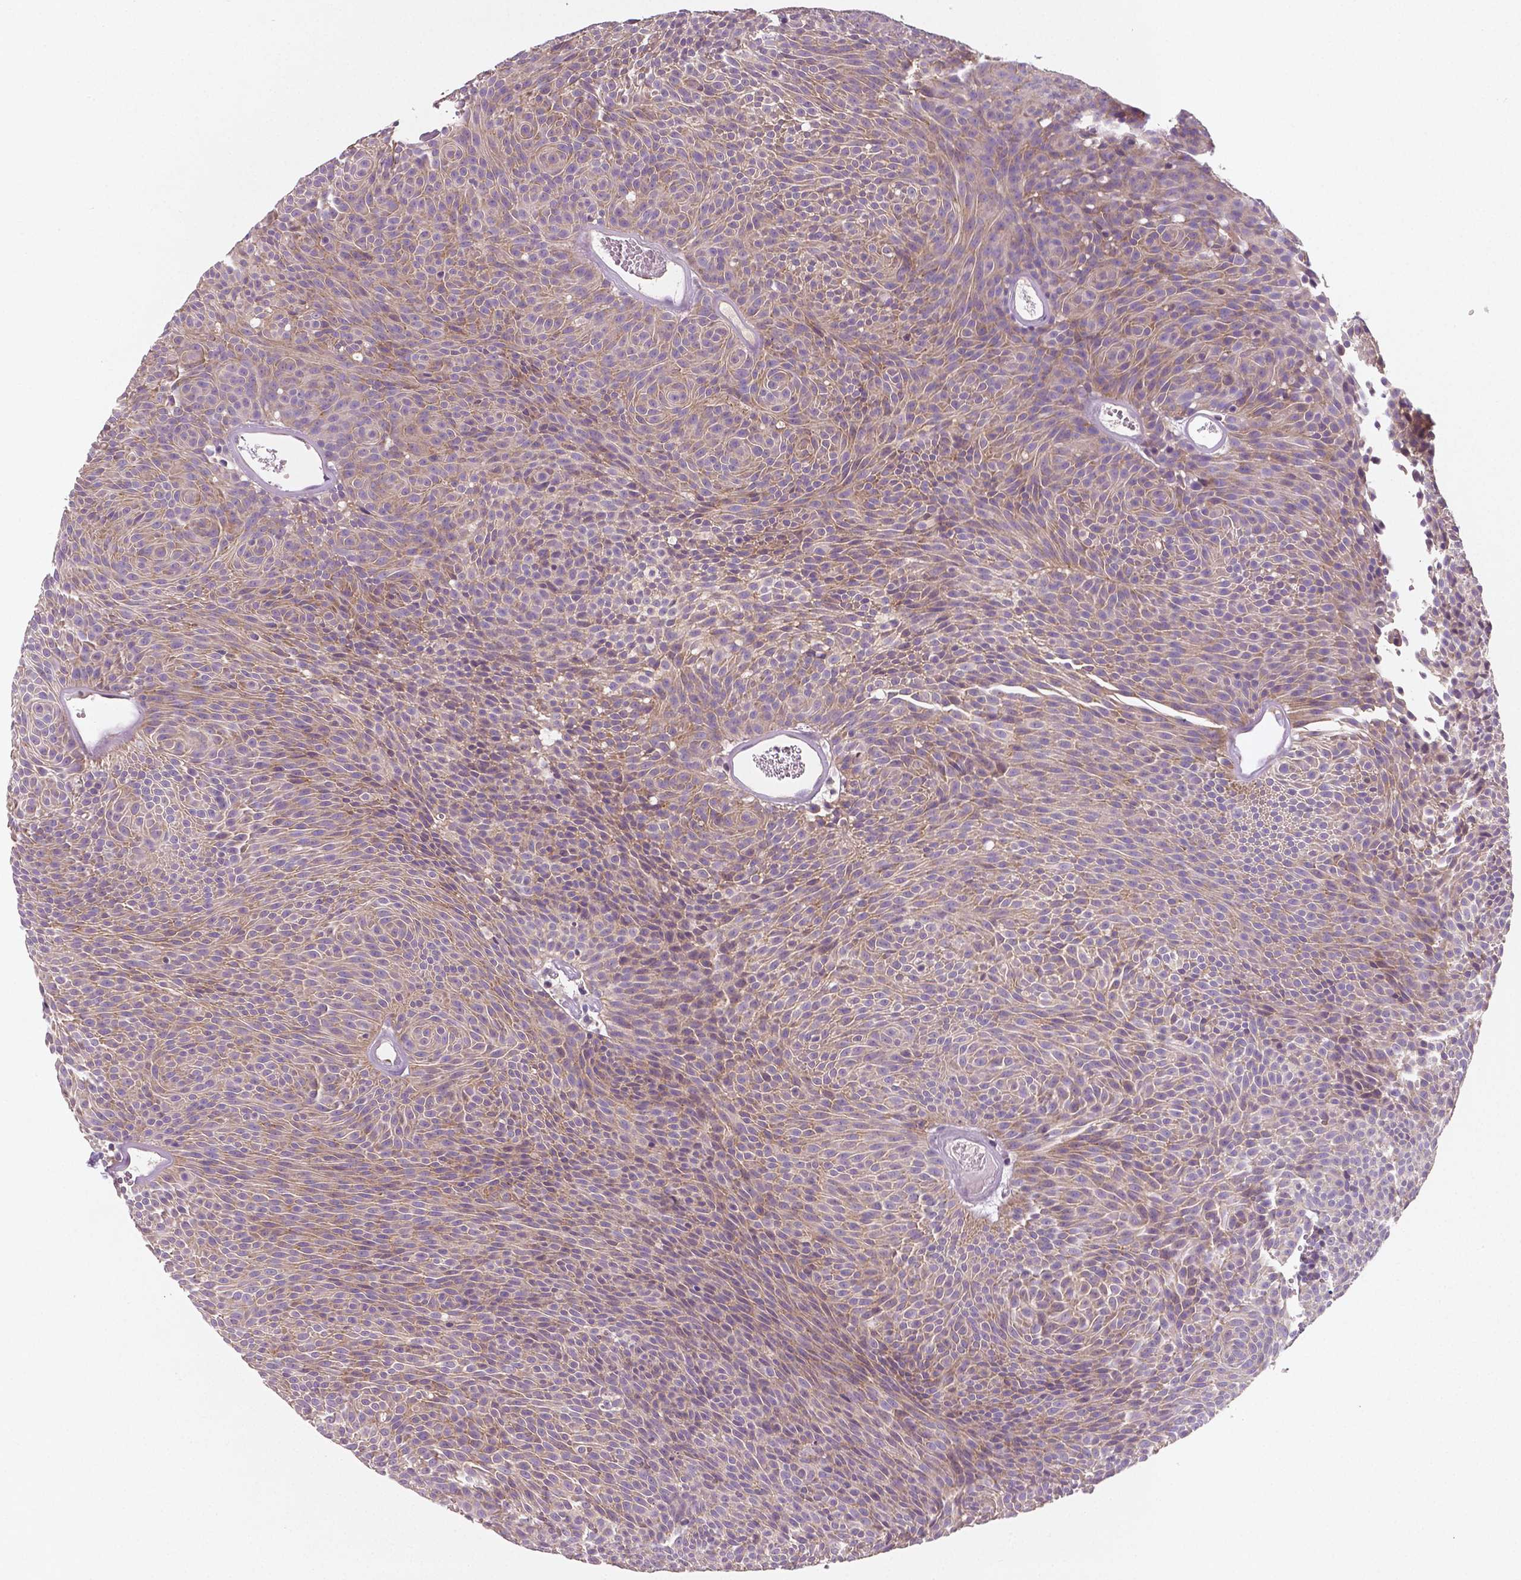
{"staining": {"intensity": "weak", "quantity": "25%-75%", "location": "cytoplasmic/membranous"}, "tissue": "urothelial cancer", "cell_type": "Tumor cells", "image_type": "cancer", "snomed": [{"axis": "morphology", "description": "Urothelial carcinoma, Low grade"}, {"axis": "topography", "description": "Urinary bladder"}], "caption": "Immunohistochemistry micrograph of urothelial cancer stained for a protein (brown), which reveals low levels of weak cytoplasmic/membranous expression in about 25%-75% of tumor cells.", "gene": "LSM14B", "patient": {"sex": "male", "age": 77}}